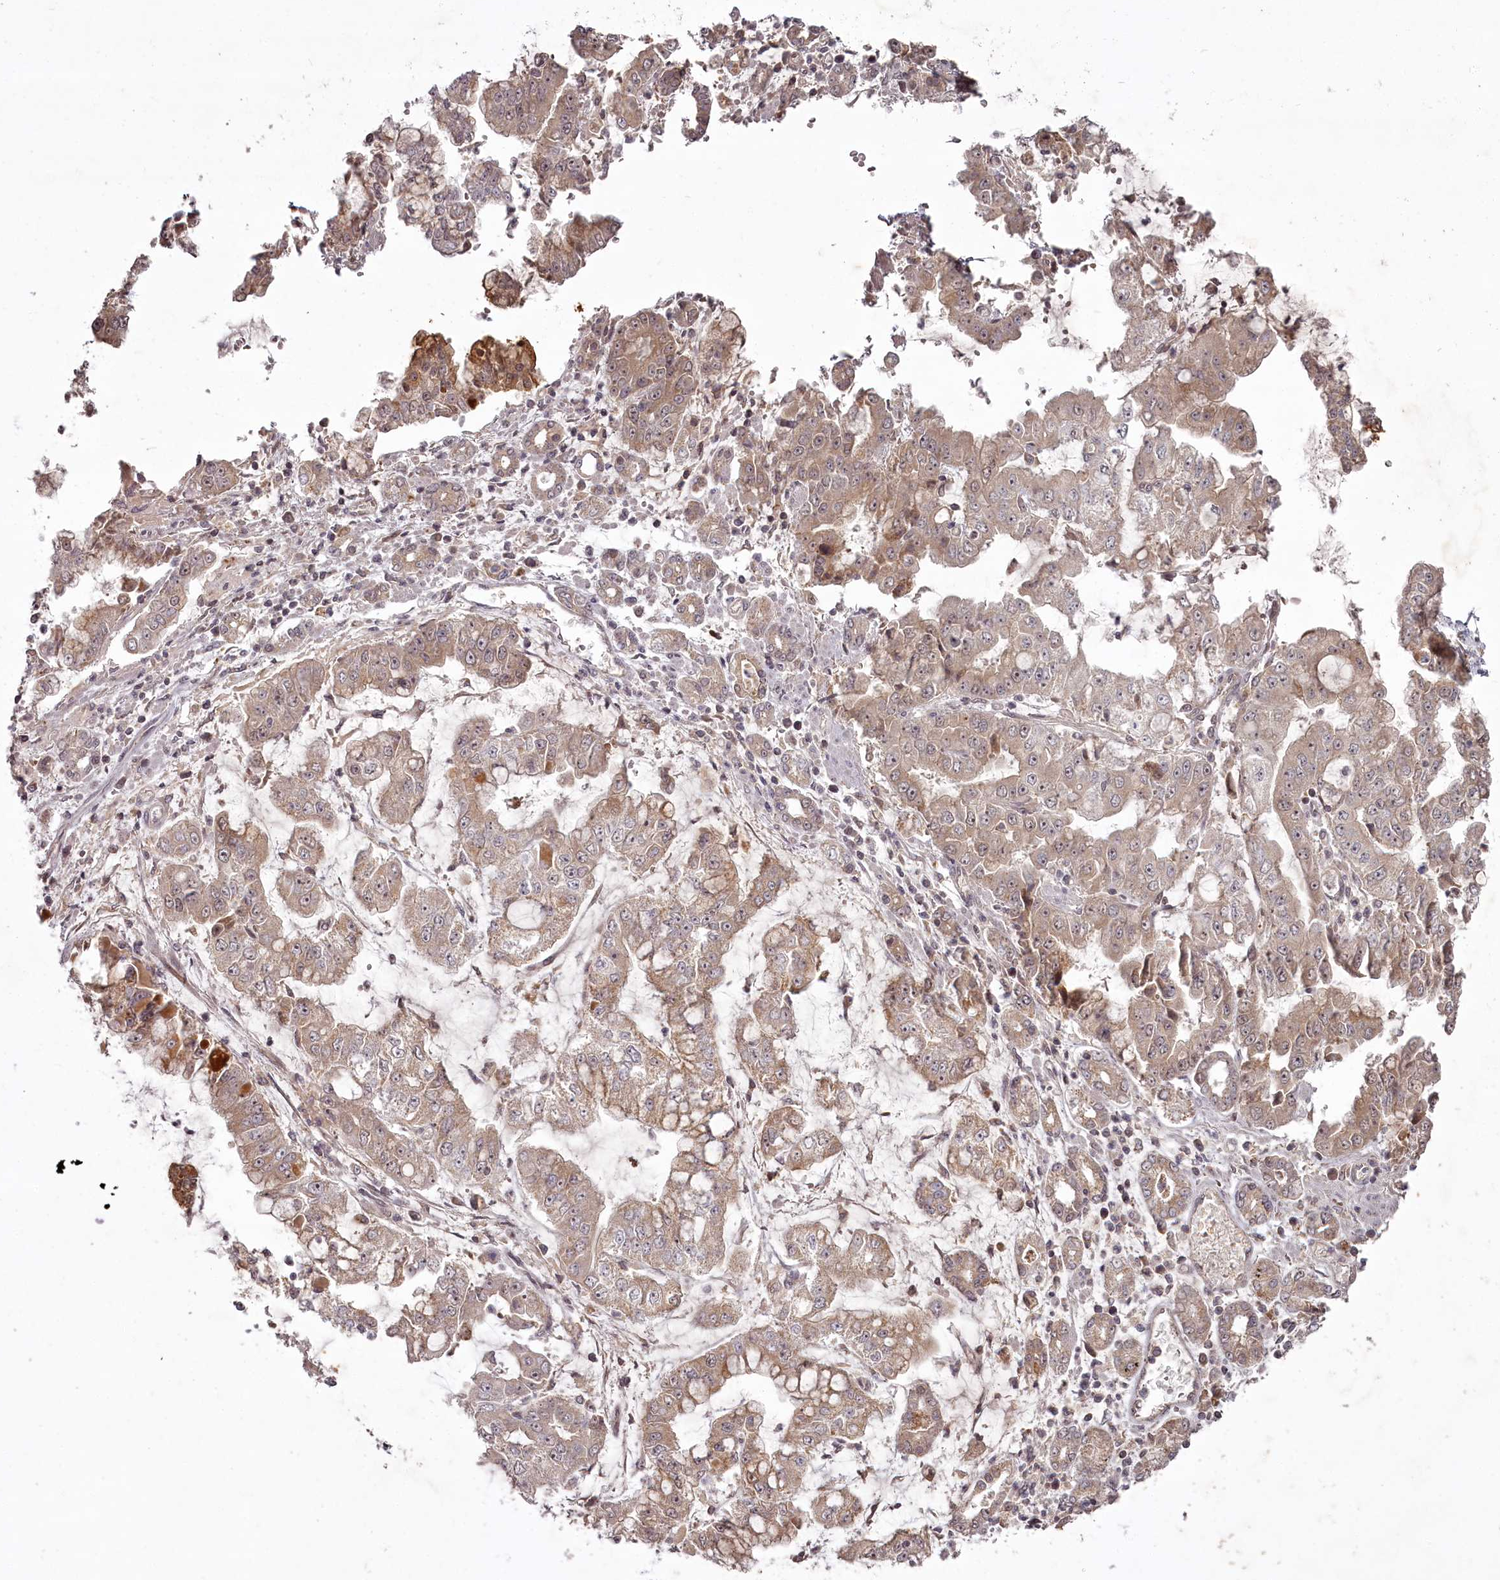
{"staining": {"intensity": "weak", "quantity": ">75%", "location": "cytoplasmic/membranous"}, "tissue": "stomach cancer", "cell_type": "Tumor cells", "image_type": "cancer", "snomed": [{"axis": "morphology", "description": "Adenocarcinoma, NOS"}, {"axis": "topography", "description": "Stomach"}], "caption": "Immunohistochemical staining of human stomach cancer displays weak cytoplasmic/membranous protein positivity in about >75% of tumor cells. The staining was performed using DAB (3,3'-diaminobenzidine), with brown indicating positive protein expression. Nuclei are stained blue with hematoxylin.", "gene": "PCBP2", "patient": {"sex": "male", "age": 76}}